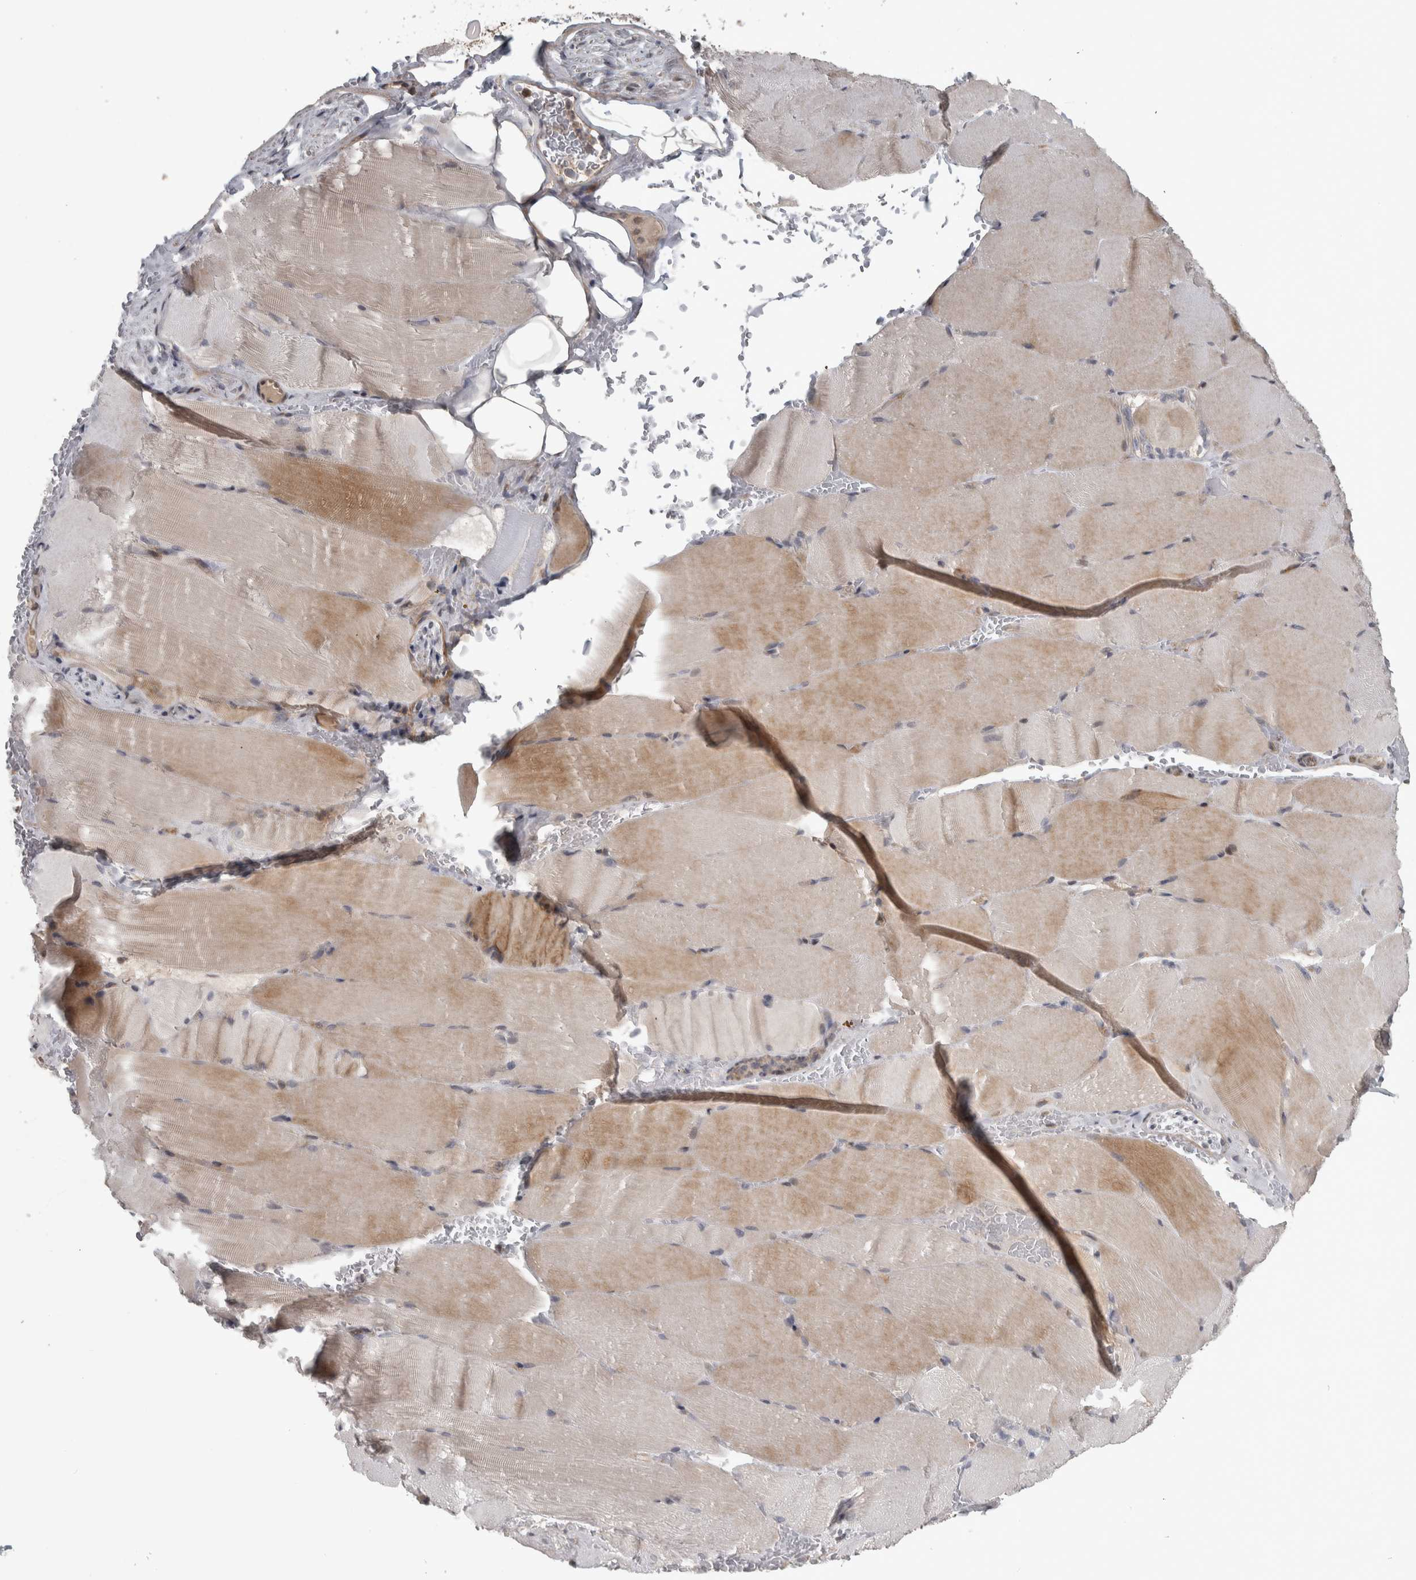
{"staining": {"intensity": "weak", "quantity": "25%-75%", "location": "cytoplasmic/membranous"}, "tissue": "skeletal muscle", "cell_type": "Myocytes", "image_type": "normal", "snomed": [{"axis": "morphology", "description": "Normal tissue, NOS"}, {"axis": "topography", "description": "Skeletal muscle"}, {"axis": "topography", "description": "Parathyroid gland"}], "caption": "High-power microscopy captured an immunohistochemistry histopathology image of normal skeletal muscle, revealing weak cytoplasmic/membranous positivity in approximately 25%-75% of myocytes.", "gene": "ERAL1", "patient": {"sex": "female", "age": 37}}